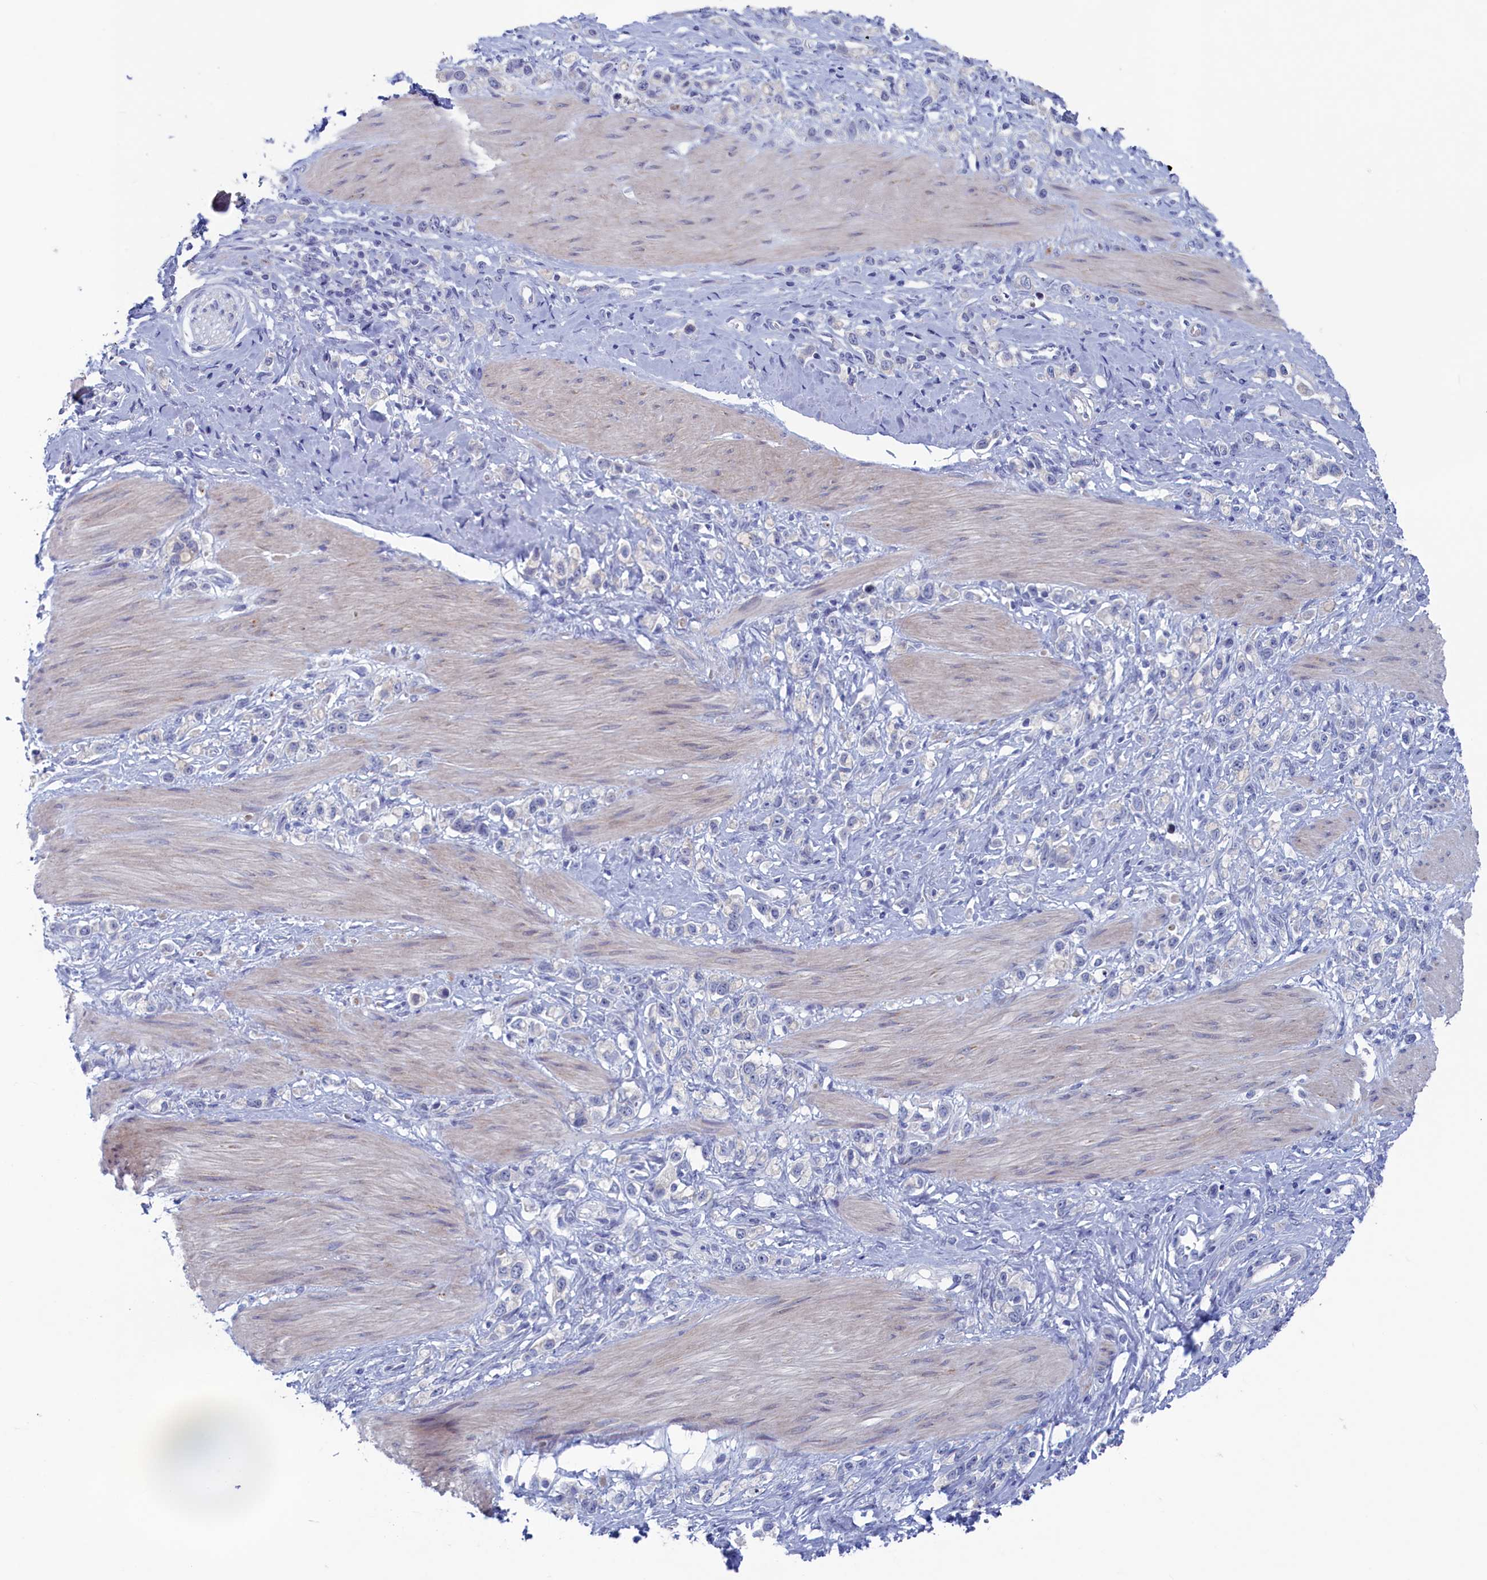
{"staining": {"intensity": "negative", "quantity": "none", "location": "none"}, "tissue": "stomach cancer", "cell_type": "Tumor cells", "image_type": "cancer", "snomed": [{"axis": "morphology", "description": "Adenocarcinoma, NOS"}, {"axis": "topography", "description": "Stomach"}], "caption": "The immunohistochemistry photomicrograph has no significant staining in tumor cells of adenocarcinoma (stomach) tissue.", "gene": "WDR76", "patient": {"sex": "female", "age": 65}}